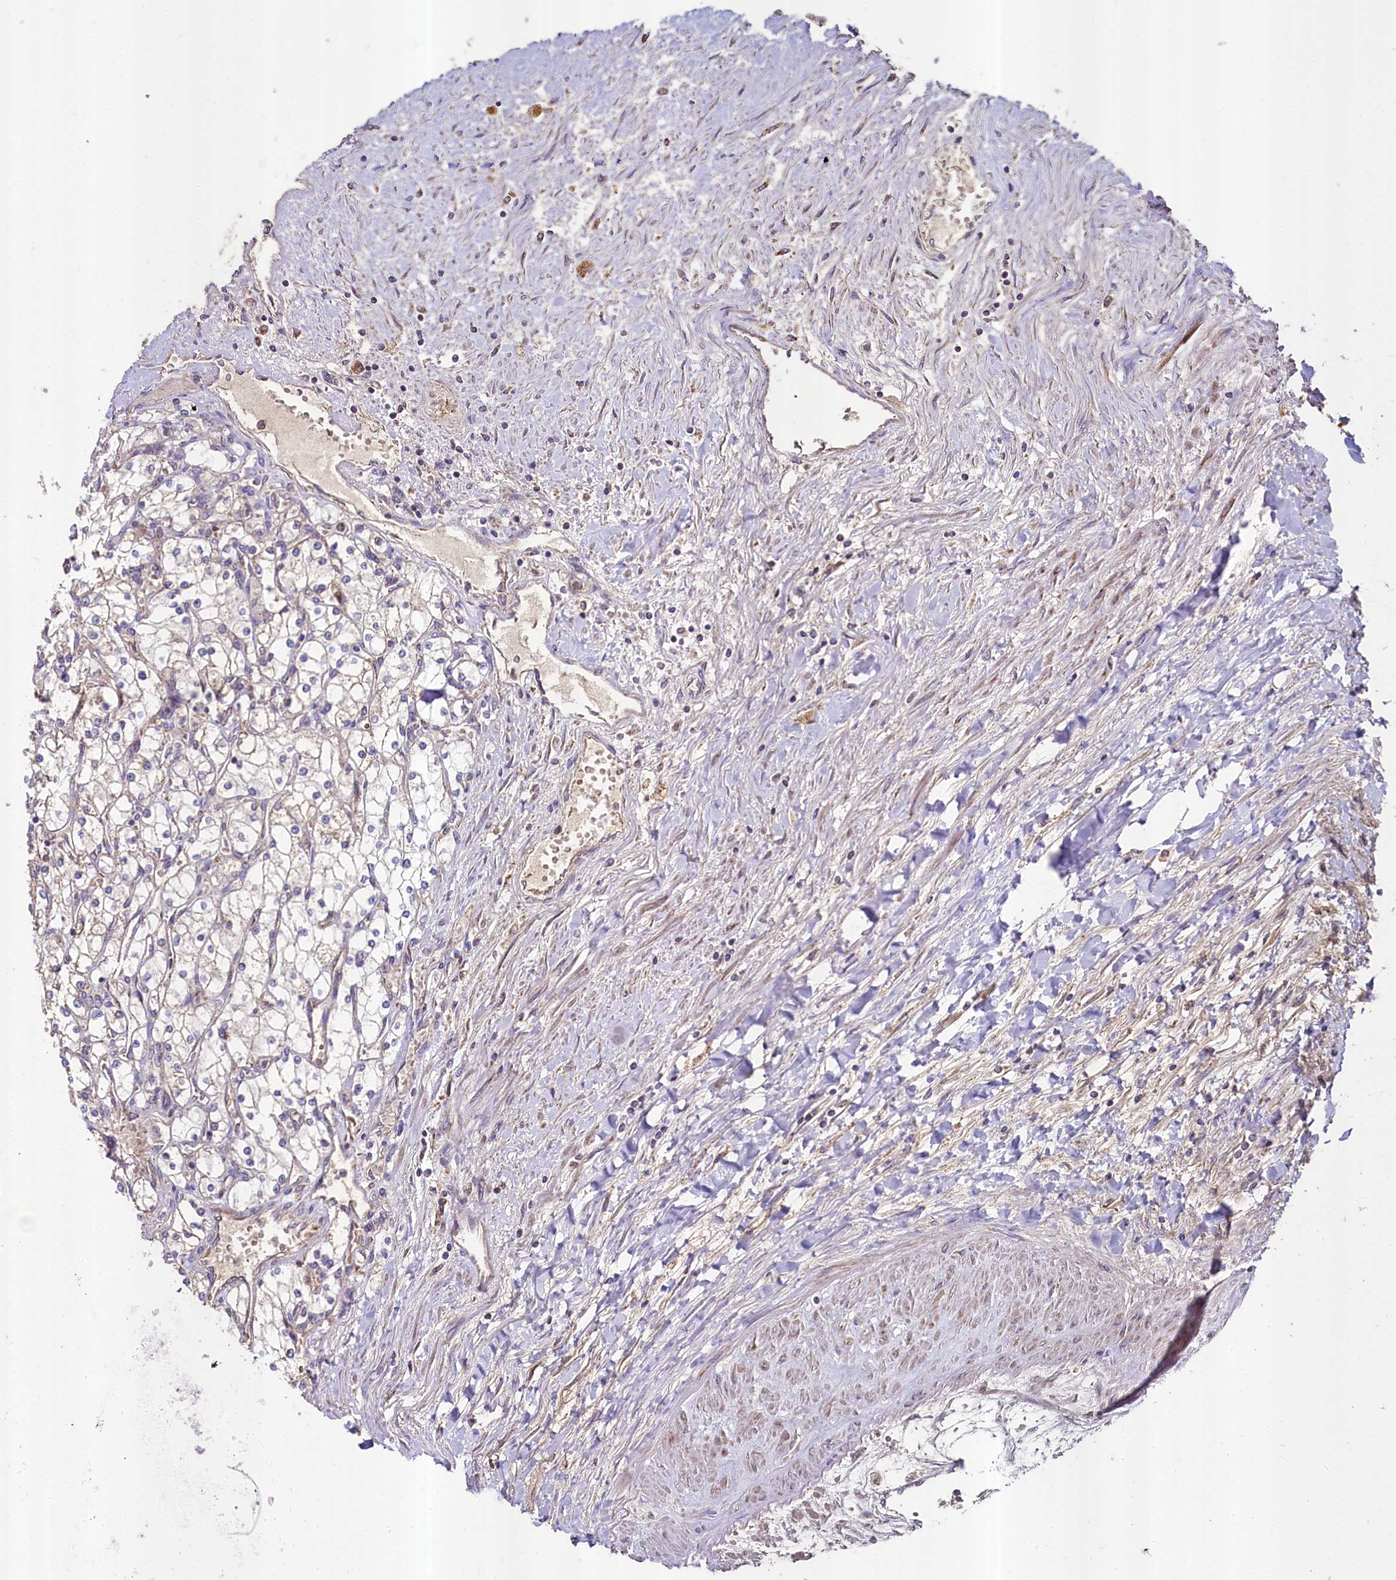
{"staining": {"intensity": "weak", "quantity": "<25%", "location": "cytoplasmic/membranous"}, "tissue": "renal cancer", "cell_type": "Tumor cells", "image_type": "cancer", "snomed": [{"axis": "morphology", "description": "Adenocarcinoma, NOS"}, {"axis": "topography", "description": "Kidney"}], "caption": "DAB immunohistochemical staining of renal adenocarcinoma shows no significant staining in tumor cells.", "gene": "METTL4", "patient": {"sex": "male", "age": 80}}